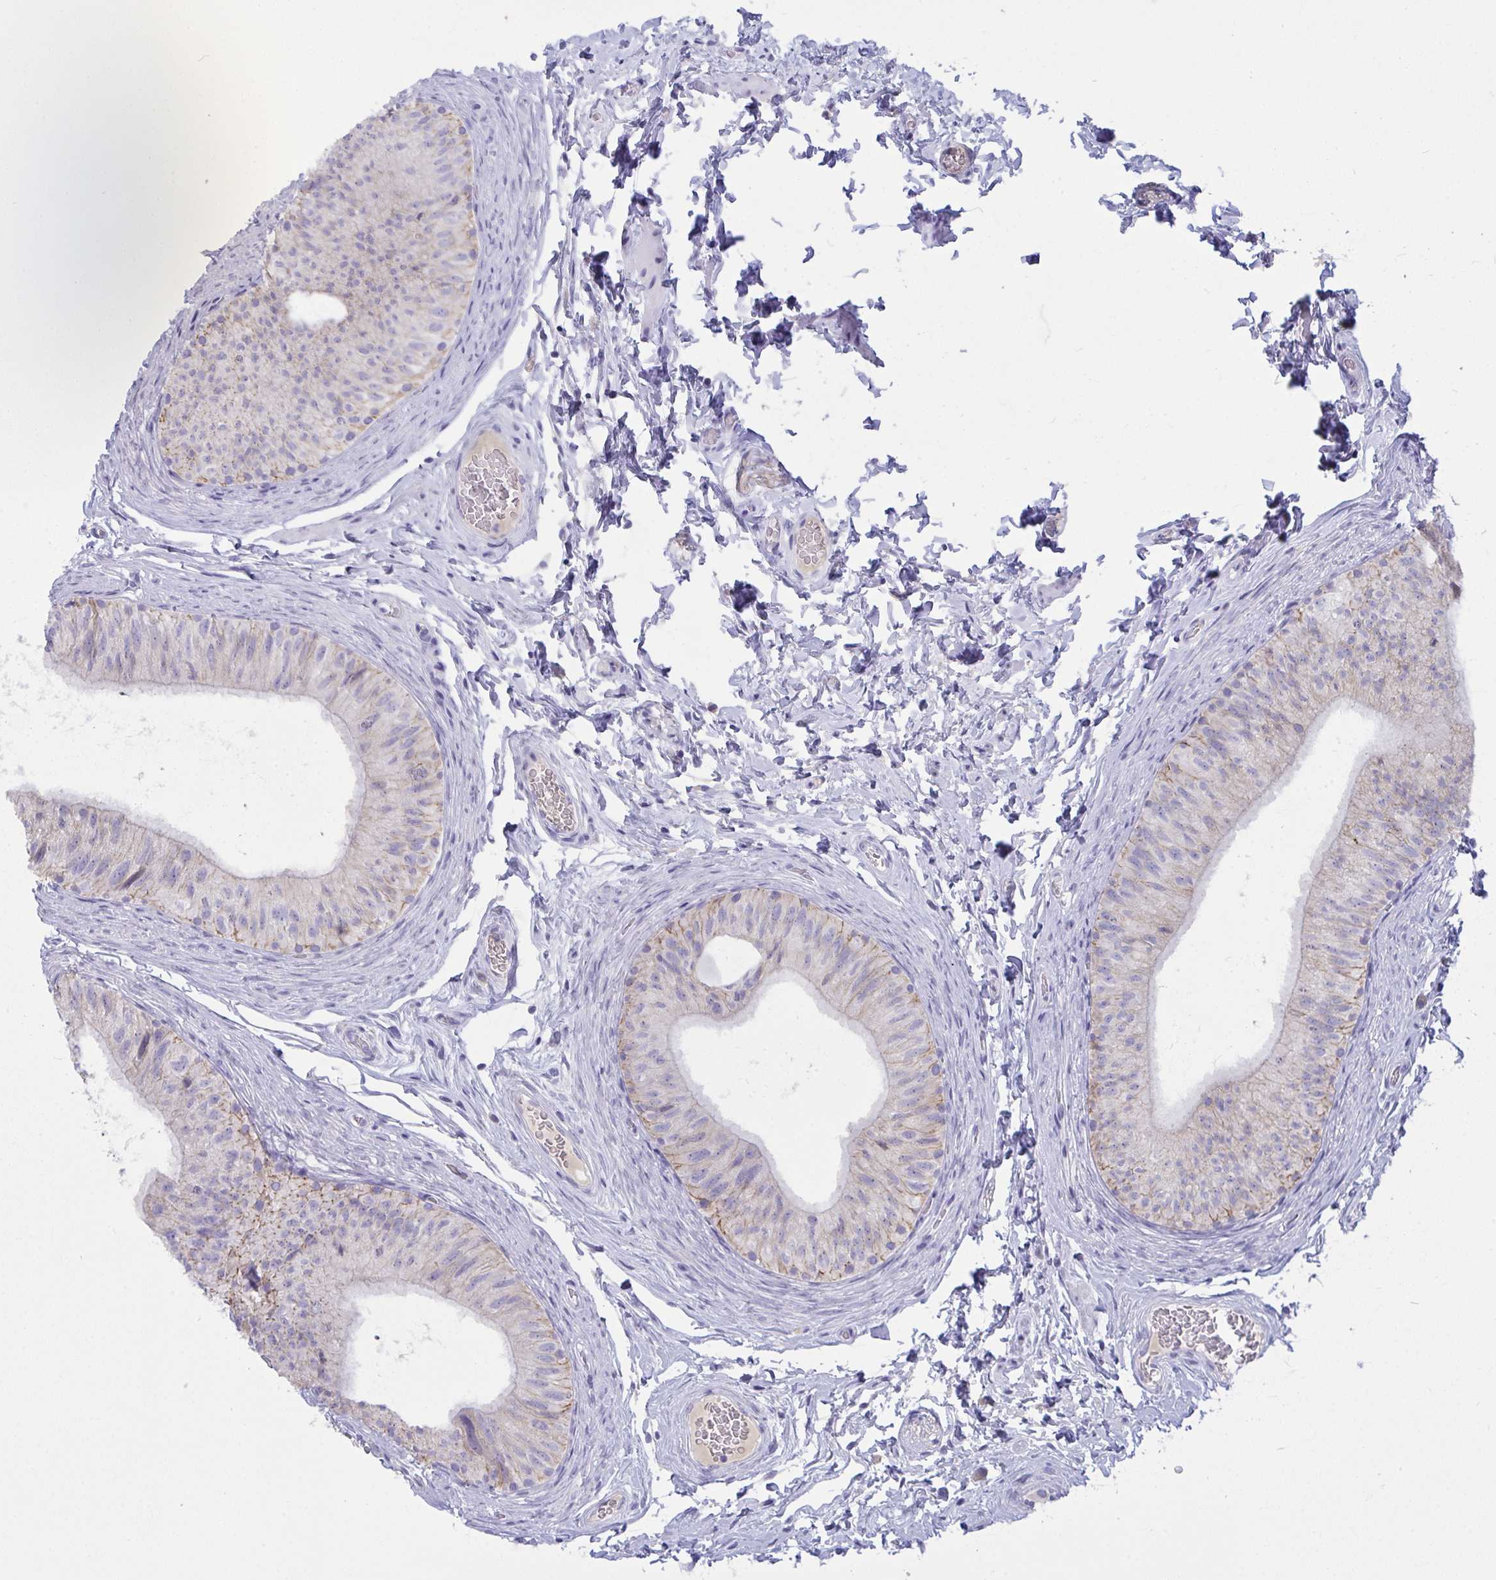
{"staining": {"intensity": "weak", "quantity": "25%-75%", "location": "cytoplasmic/membranous"}, "tissue": "epididymis", "cell_type": "Glandular cells", "image_type": "normal", "snomed": [{"axis": "morphology", "description": "Normal tissue, NOS"}, {"axis": "topography", "description": "Epididymis, spermatic cord, NOS"}, {"axis": "topography", "description": "Epididymis"}], "caption": "Weak cytoplasmic/membranous positivity for a protein is identified in approximately 25%-75% of glandular cells of normal epididymis using immunohistochemistry.", "gene": "SEMA6B", "patient": {"sex": "male", "age": 31}}